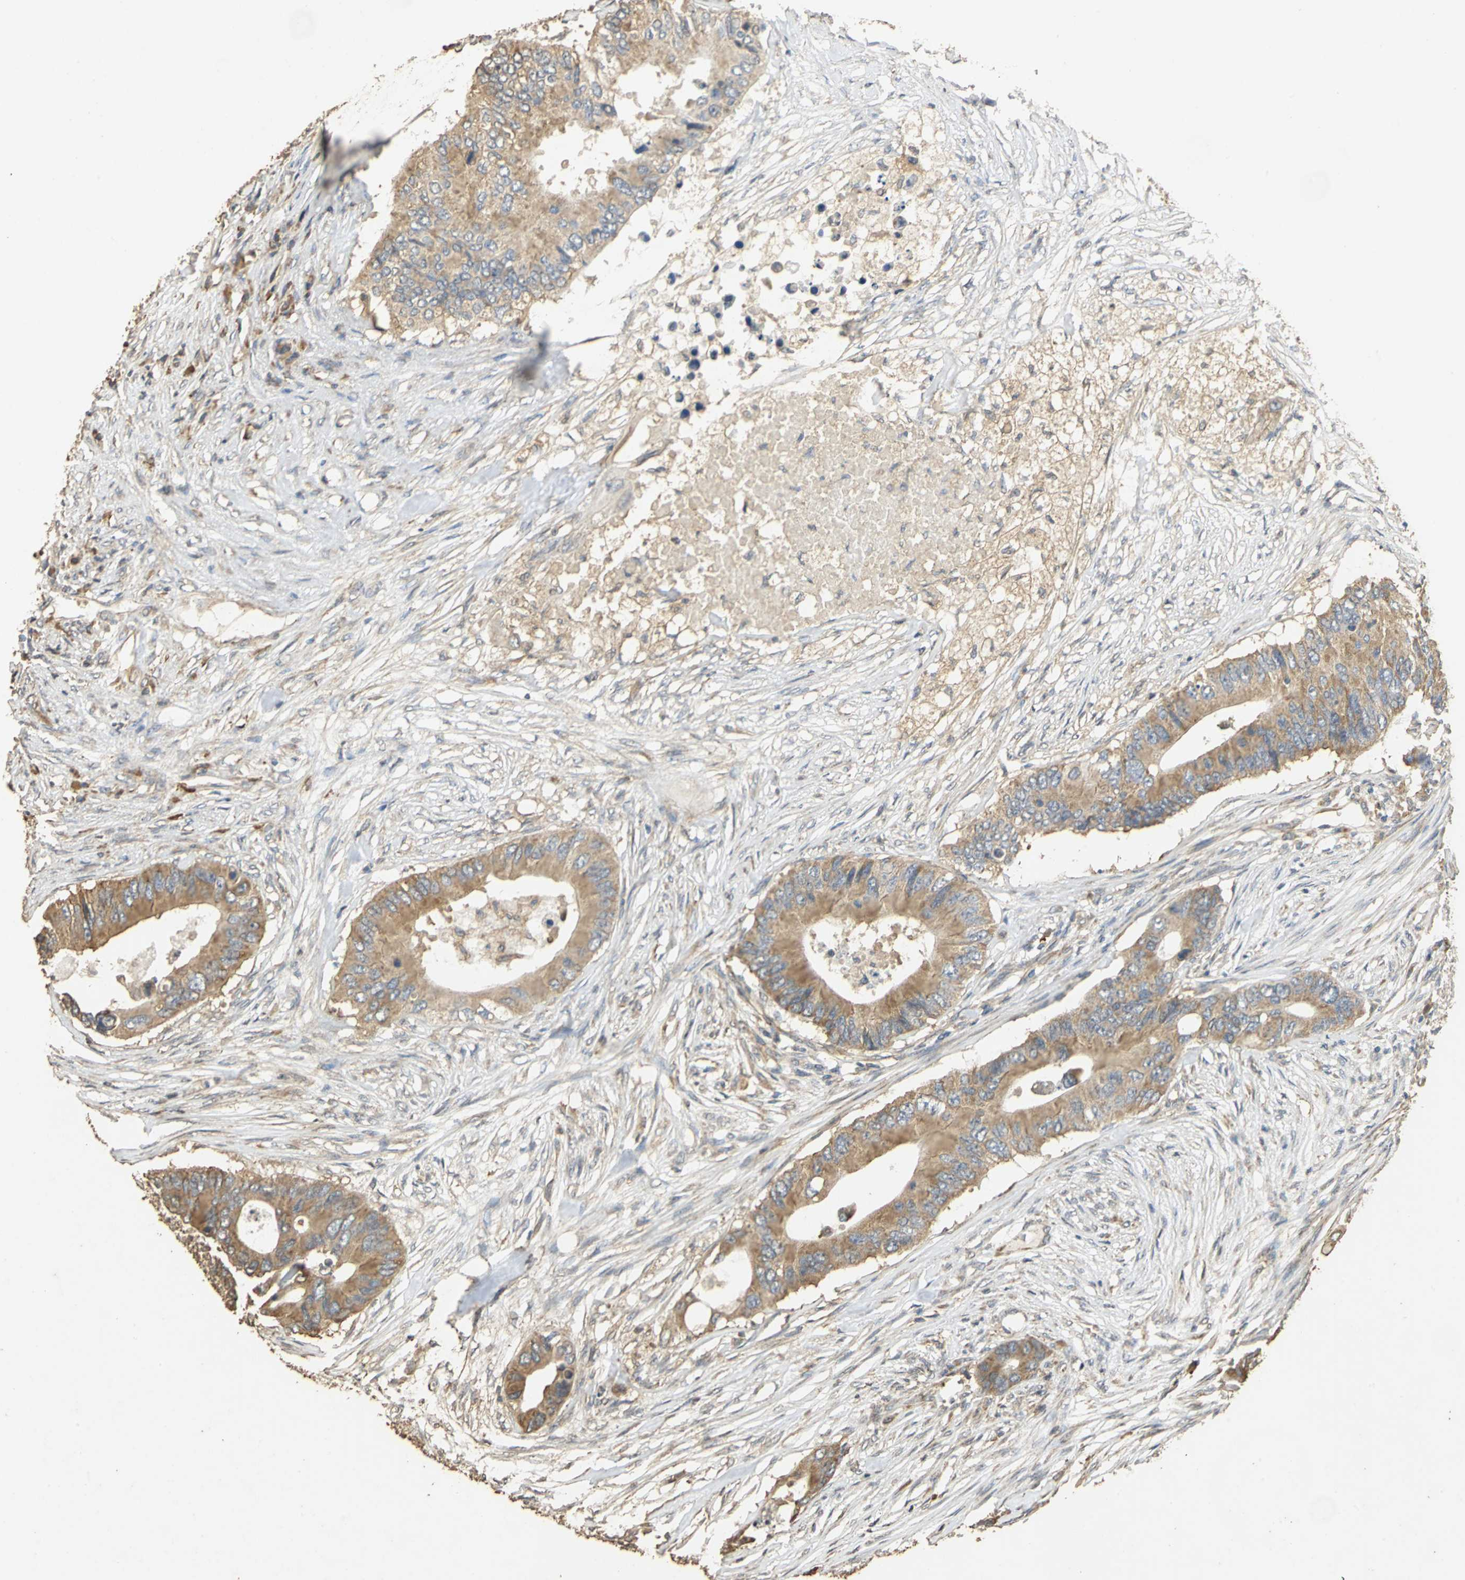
{"staining": {"intensity": "moderate", "quantity": ">75%", "location": "cytoplasmic/membranous"}, "tissue": "colorectal cancer", "cell_type": "Tumor cells", "image_type": "cancer", "snomed": [{"axis": "morphology", "description": "Adenocarcinoma, NOS"}, {"axis": "topography", "description": "Colon"}], "caption": "Immunohistochemical staining of colorectal cancer exhibits moderate cytoplasmic/membranous protein expression in about >75% of tumor cells.", "gene": "ACSL4", "patient": {"sex": "male", "age": 71}}